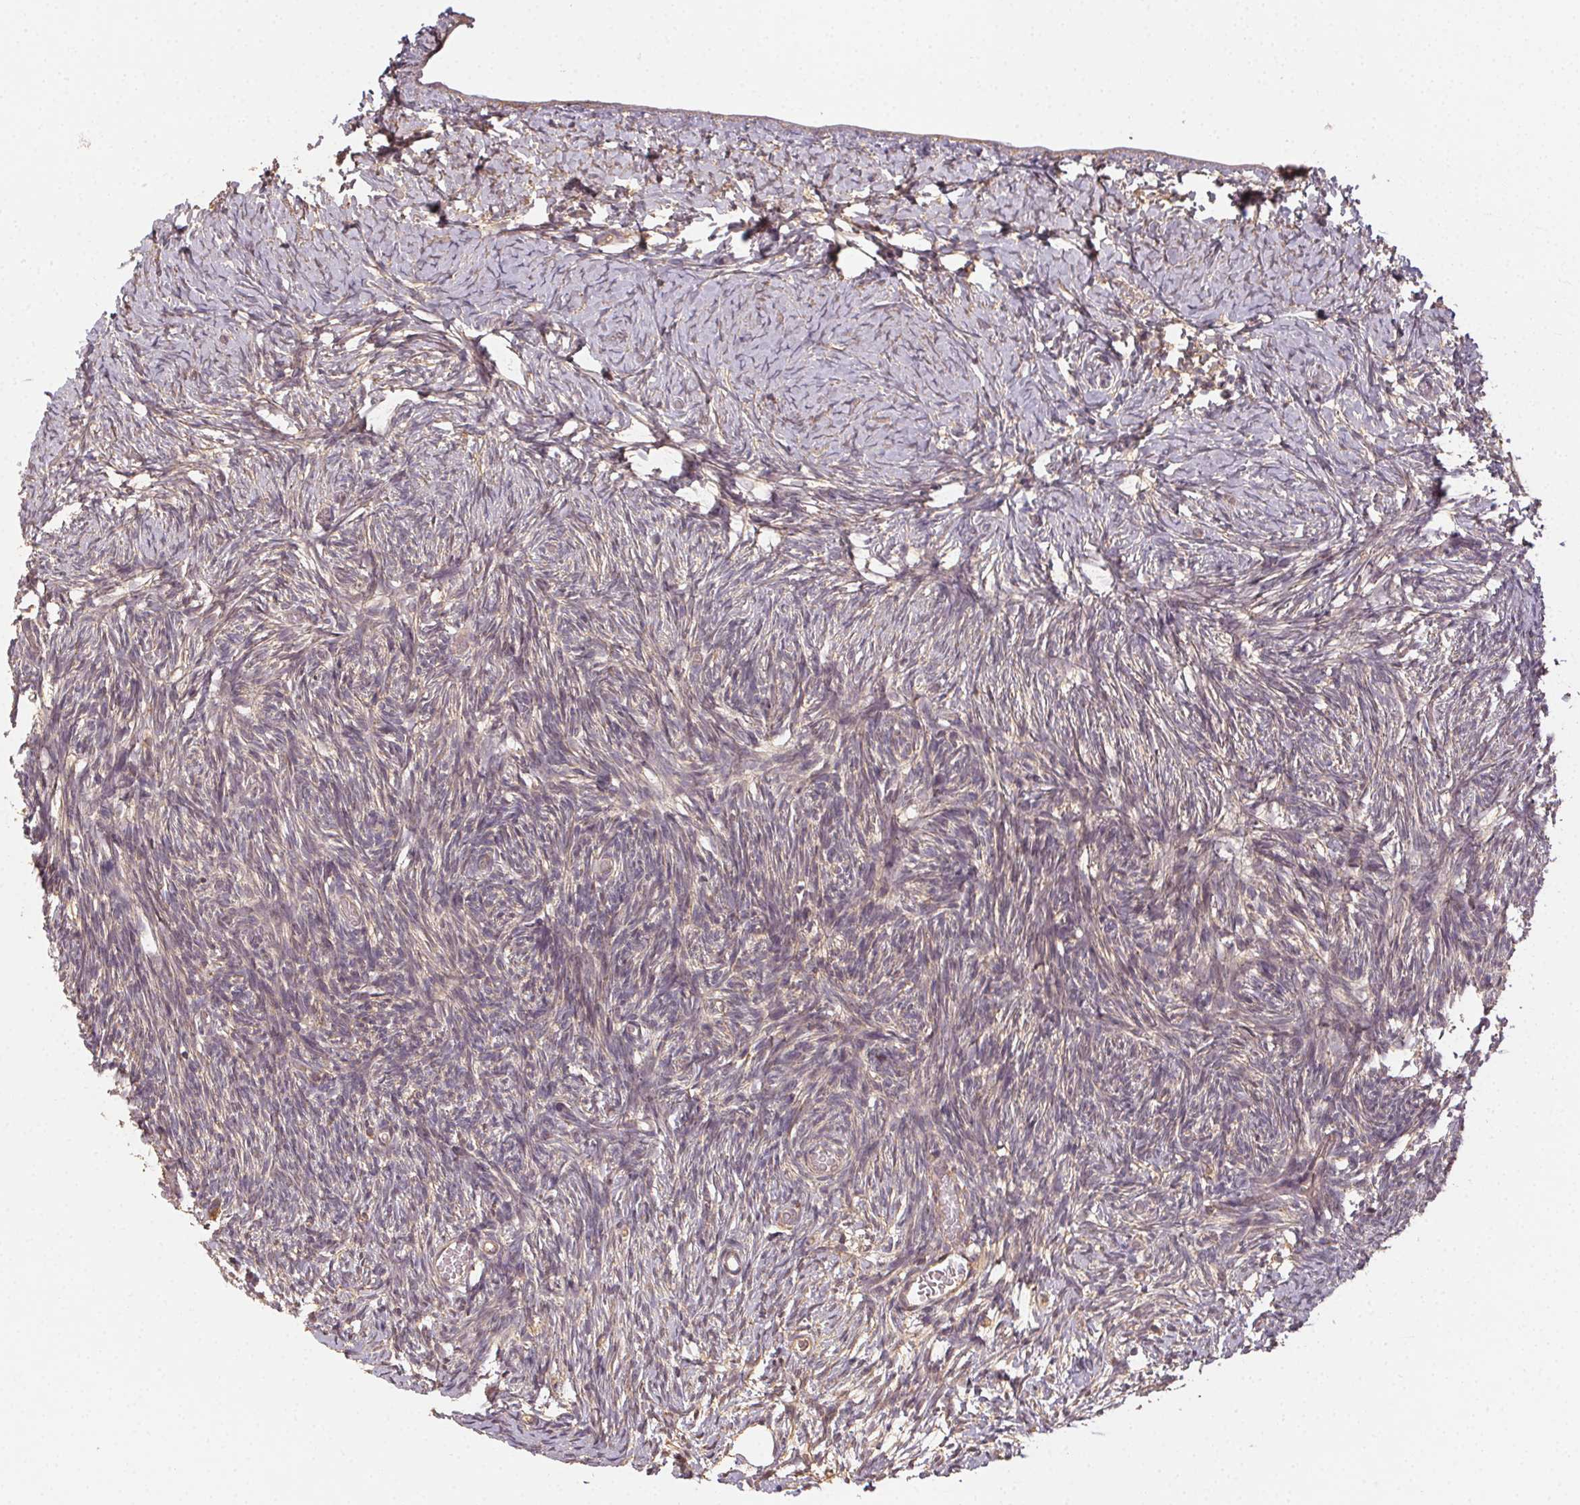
{"staining": {"intensity": "moderate", "quantity": ">75%", "location": "cytoplasmic/membranous"}, "tissue": "ovary", "cell_type": "Follicle cells", "image_type": "normal", "snomed": [{"axis": "morphology", "description": "Normal tissue, NOS"}, {"axis": "topography", "description": "Ovary"}], "caption": "Normal ovary shows moderate cytoplasmic/membranous positivity in about >75% of follicle cells (brown staining indicates protein expression, while blue staining denotes nuclei)..", "gene": "RALA", "patient": {"sex": "female", "age": 39}}